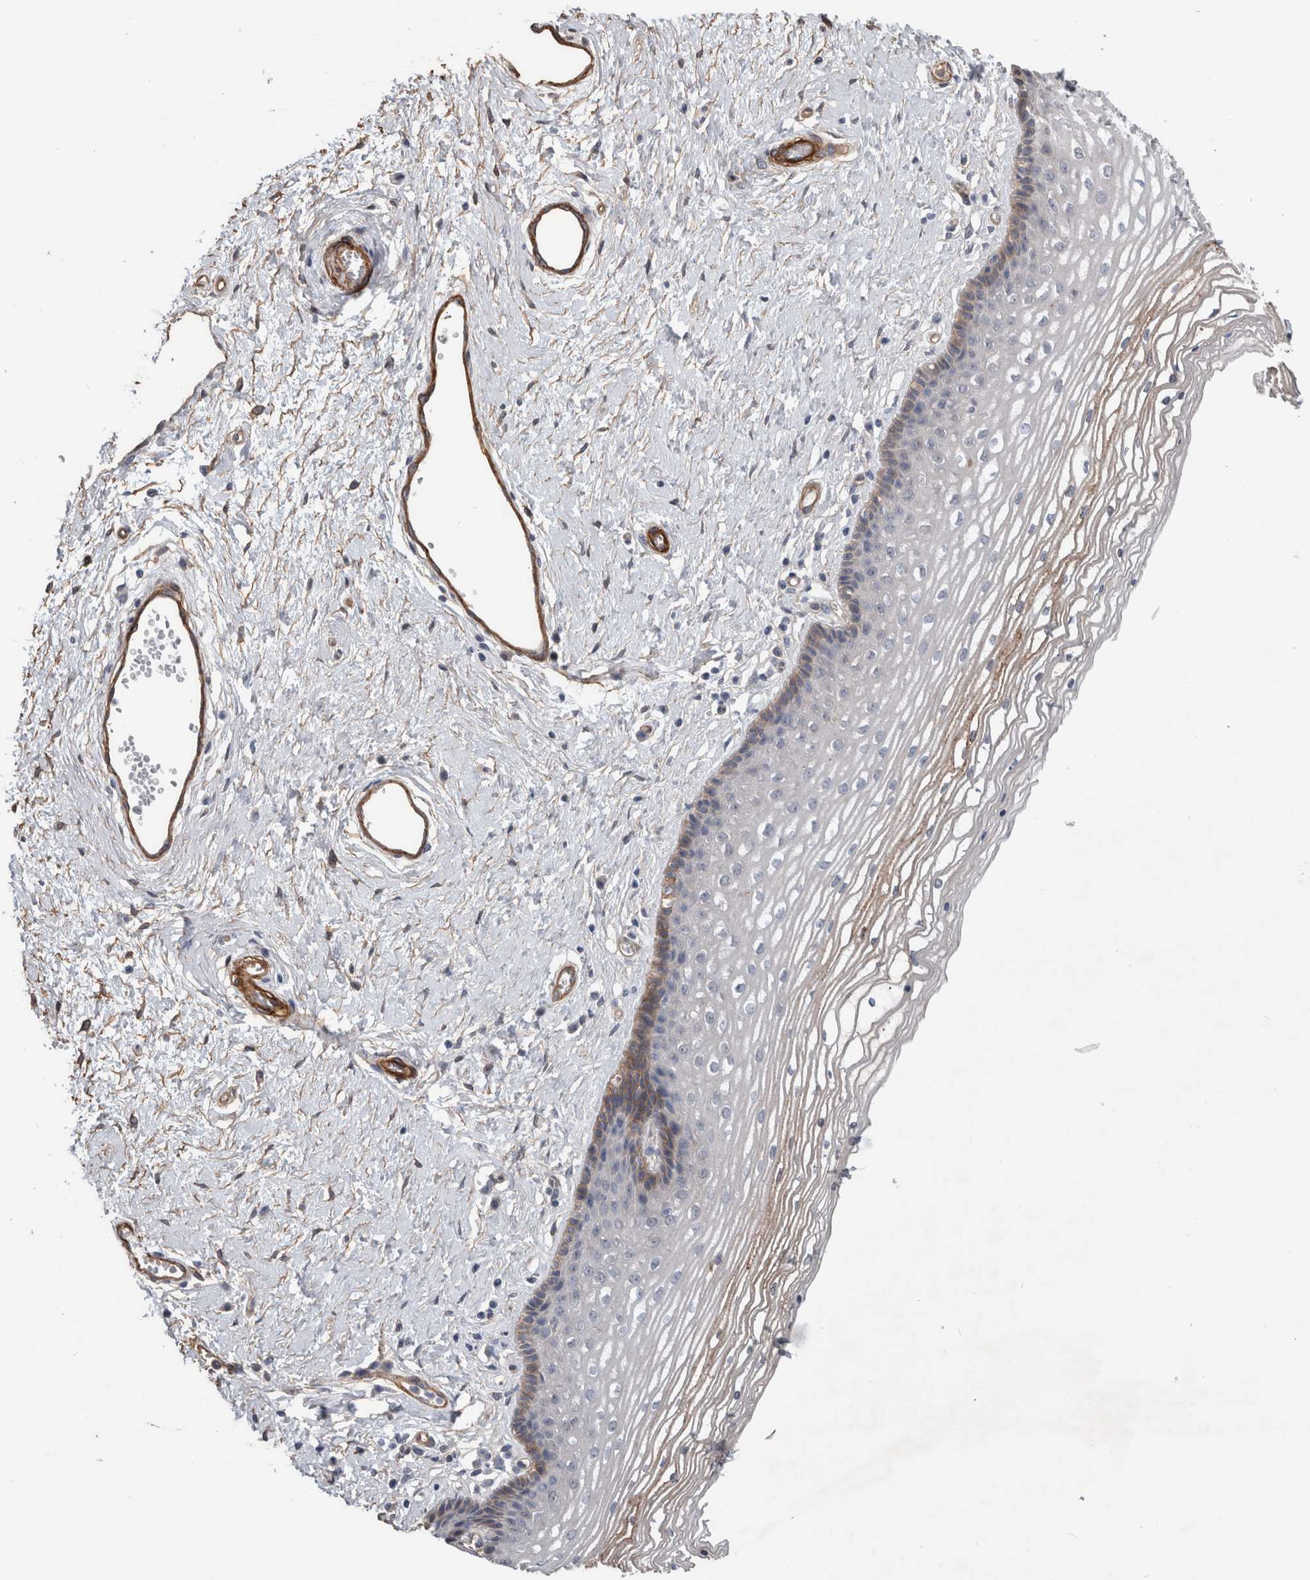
{"staining": {"intensity": "moderate", "quantity": "<25%", "location": "cytoplasmic/membranous"}, "tissue": "vagina", "cell_type": "Squamous epithelial cells", "image_type": "normal", "snomed": [{"axis": "morphology", "description": "Normal tissue, NOS"}, {"axis": "topography", "description": "Vagina"}], "caption": "Protein staining reveals moderate cytoplasmic/membranous staining in approximately <25% of squamous epithelial cells in normal vagina.", "gene": "BCAM", "patient": {"sex": "female", "age": 46}}